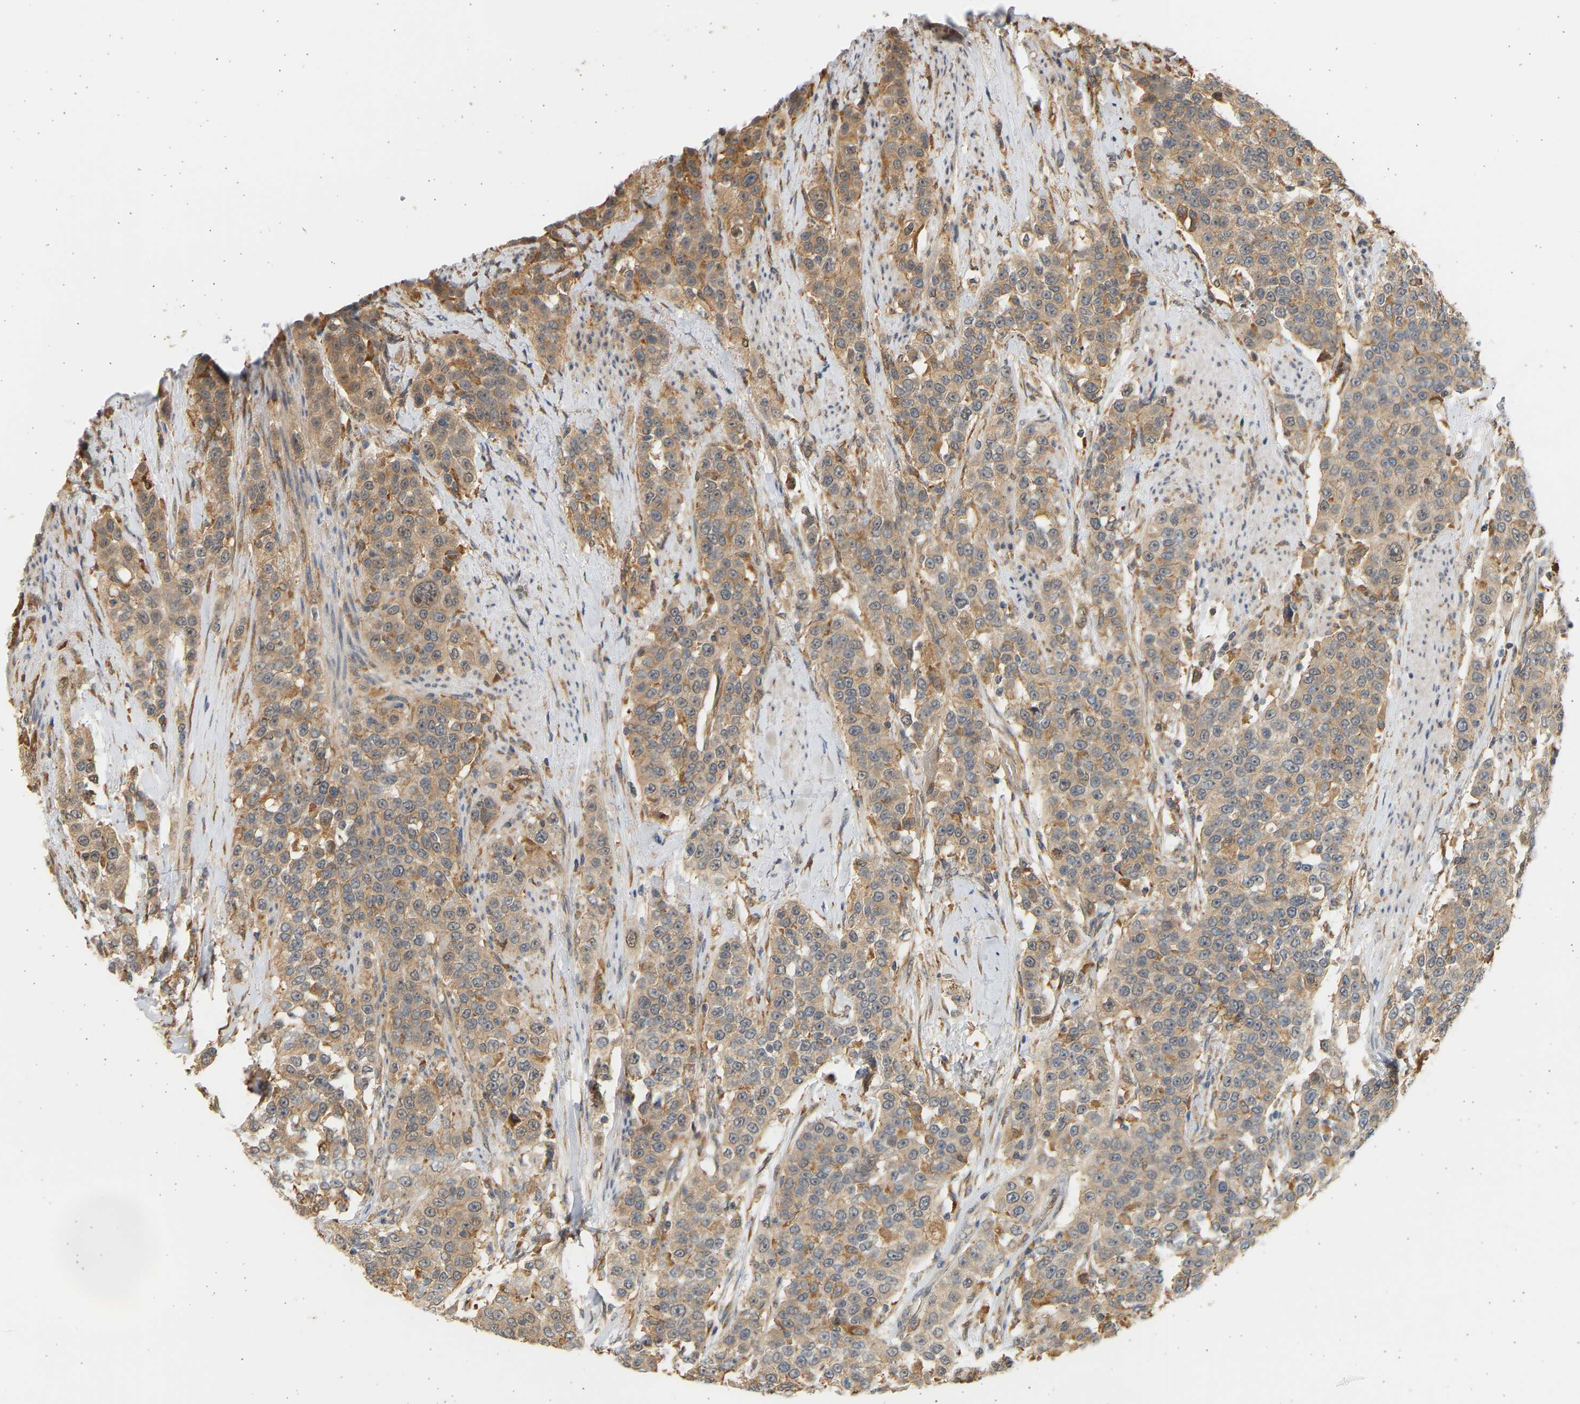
{"staining": {"intensity": "moderate", "quantity": "25%-75%", "location": "cytoplasmic/membranous"}, "tissue": "urothelial cancer", "cell_type": "Tumor cells", "image_type": "cancer", "snomed": [{"axis": "morphology", "description": "Urothelial carcinoma, High grade"}, {"axis": "topography", "description": "Urinary bladder"}], "caption": "An image of high-grade urothelial carcinoma stained for a protein shows moderate cytoplasmic/membranous brown staining in tumor cells.", "gene": "B4GALT6", "patient": {"sex": "female", "age": 80}}